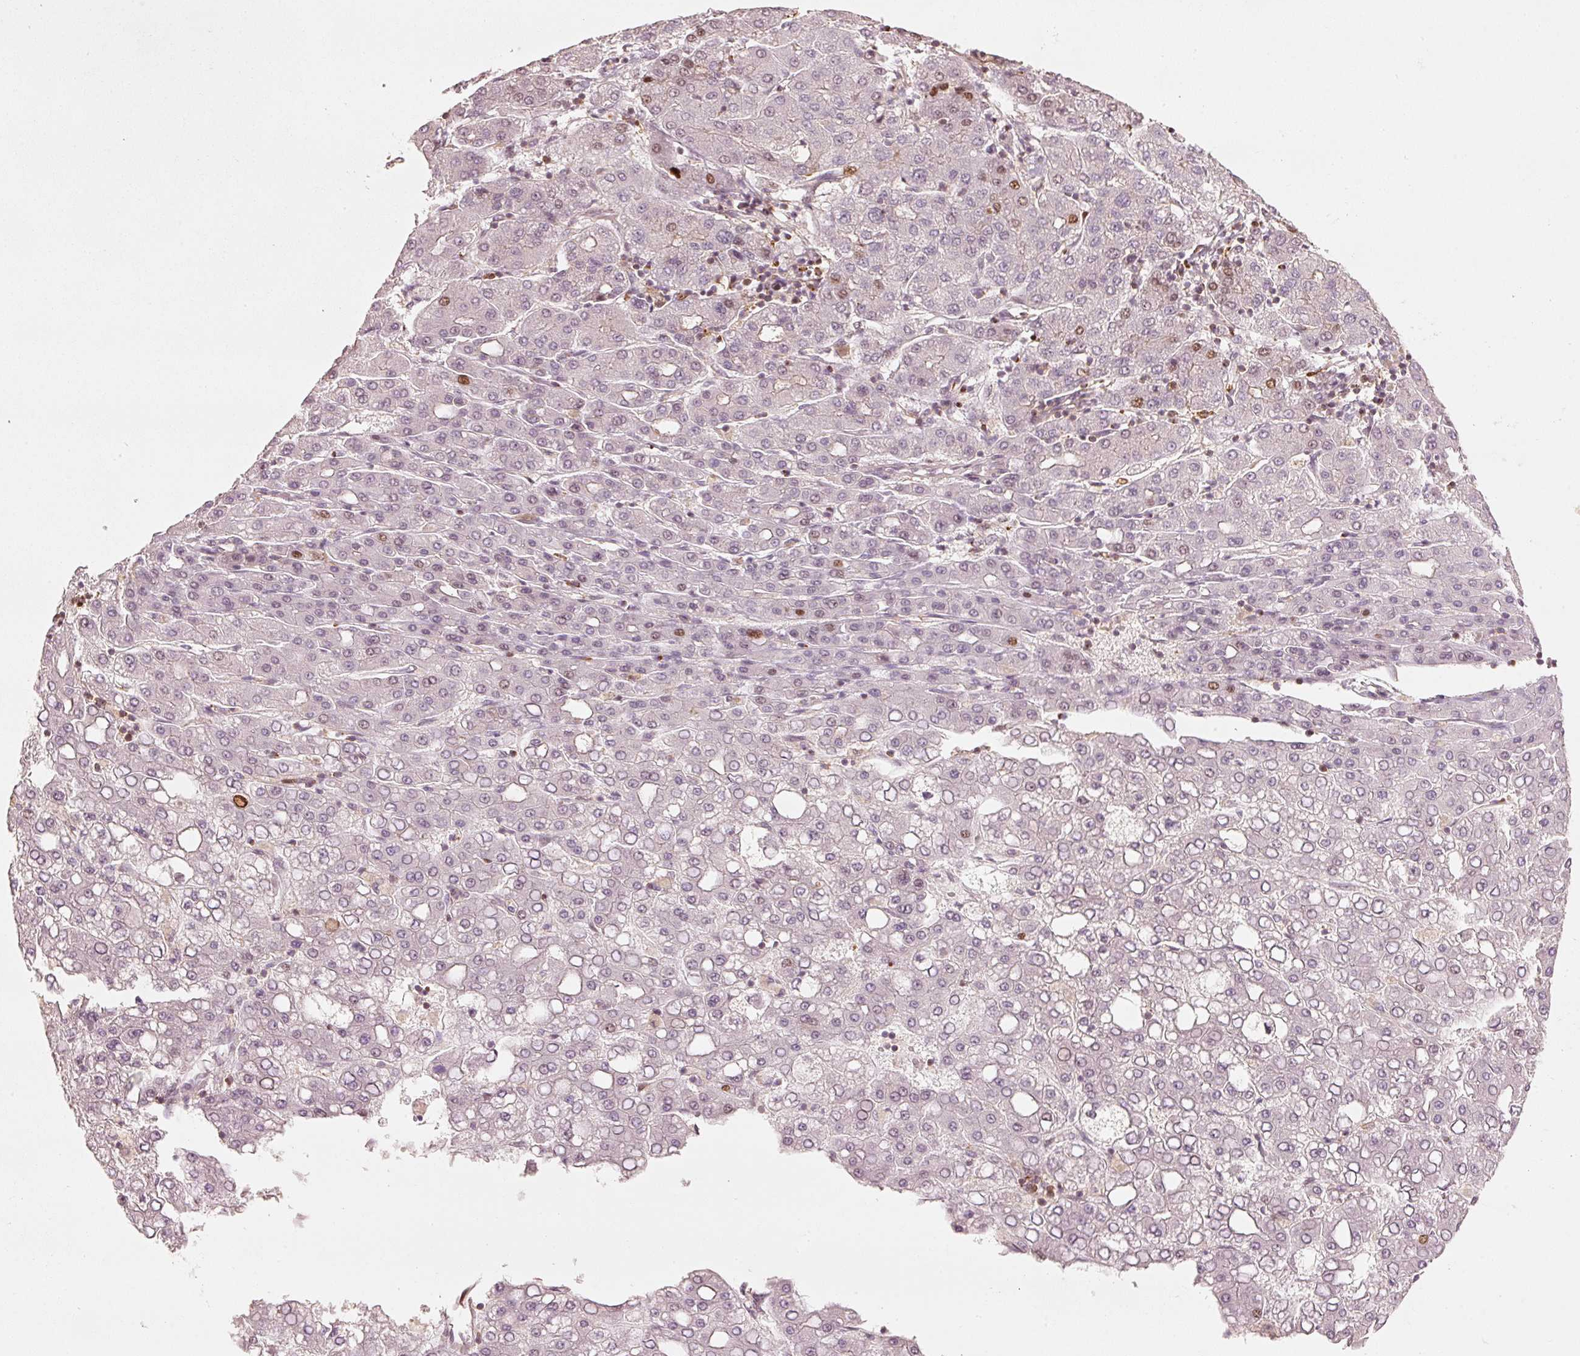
{"staining": {"intensity": "moderate", "quantity": "<25%", "location": "nuclear"}, "tissue": "liver cancer", "cell_type": "Tumor cells", "image_type": "cancer", "snomed": [{"axis": "morphology", "description": "Carcinoma, Hepatocellular, NOS"}, {"axis": "topography", "description": "Liver"}], "caption": "This is a histology image of immunohistochemistry staining of liver hepatocellular carcinoma, which shows moderate staining in the nuclear of tumor cells.", "gene": "TREX2", "patient": {"sex": "male", "age": 65}}